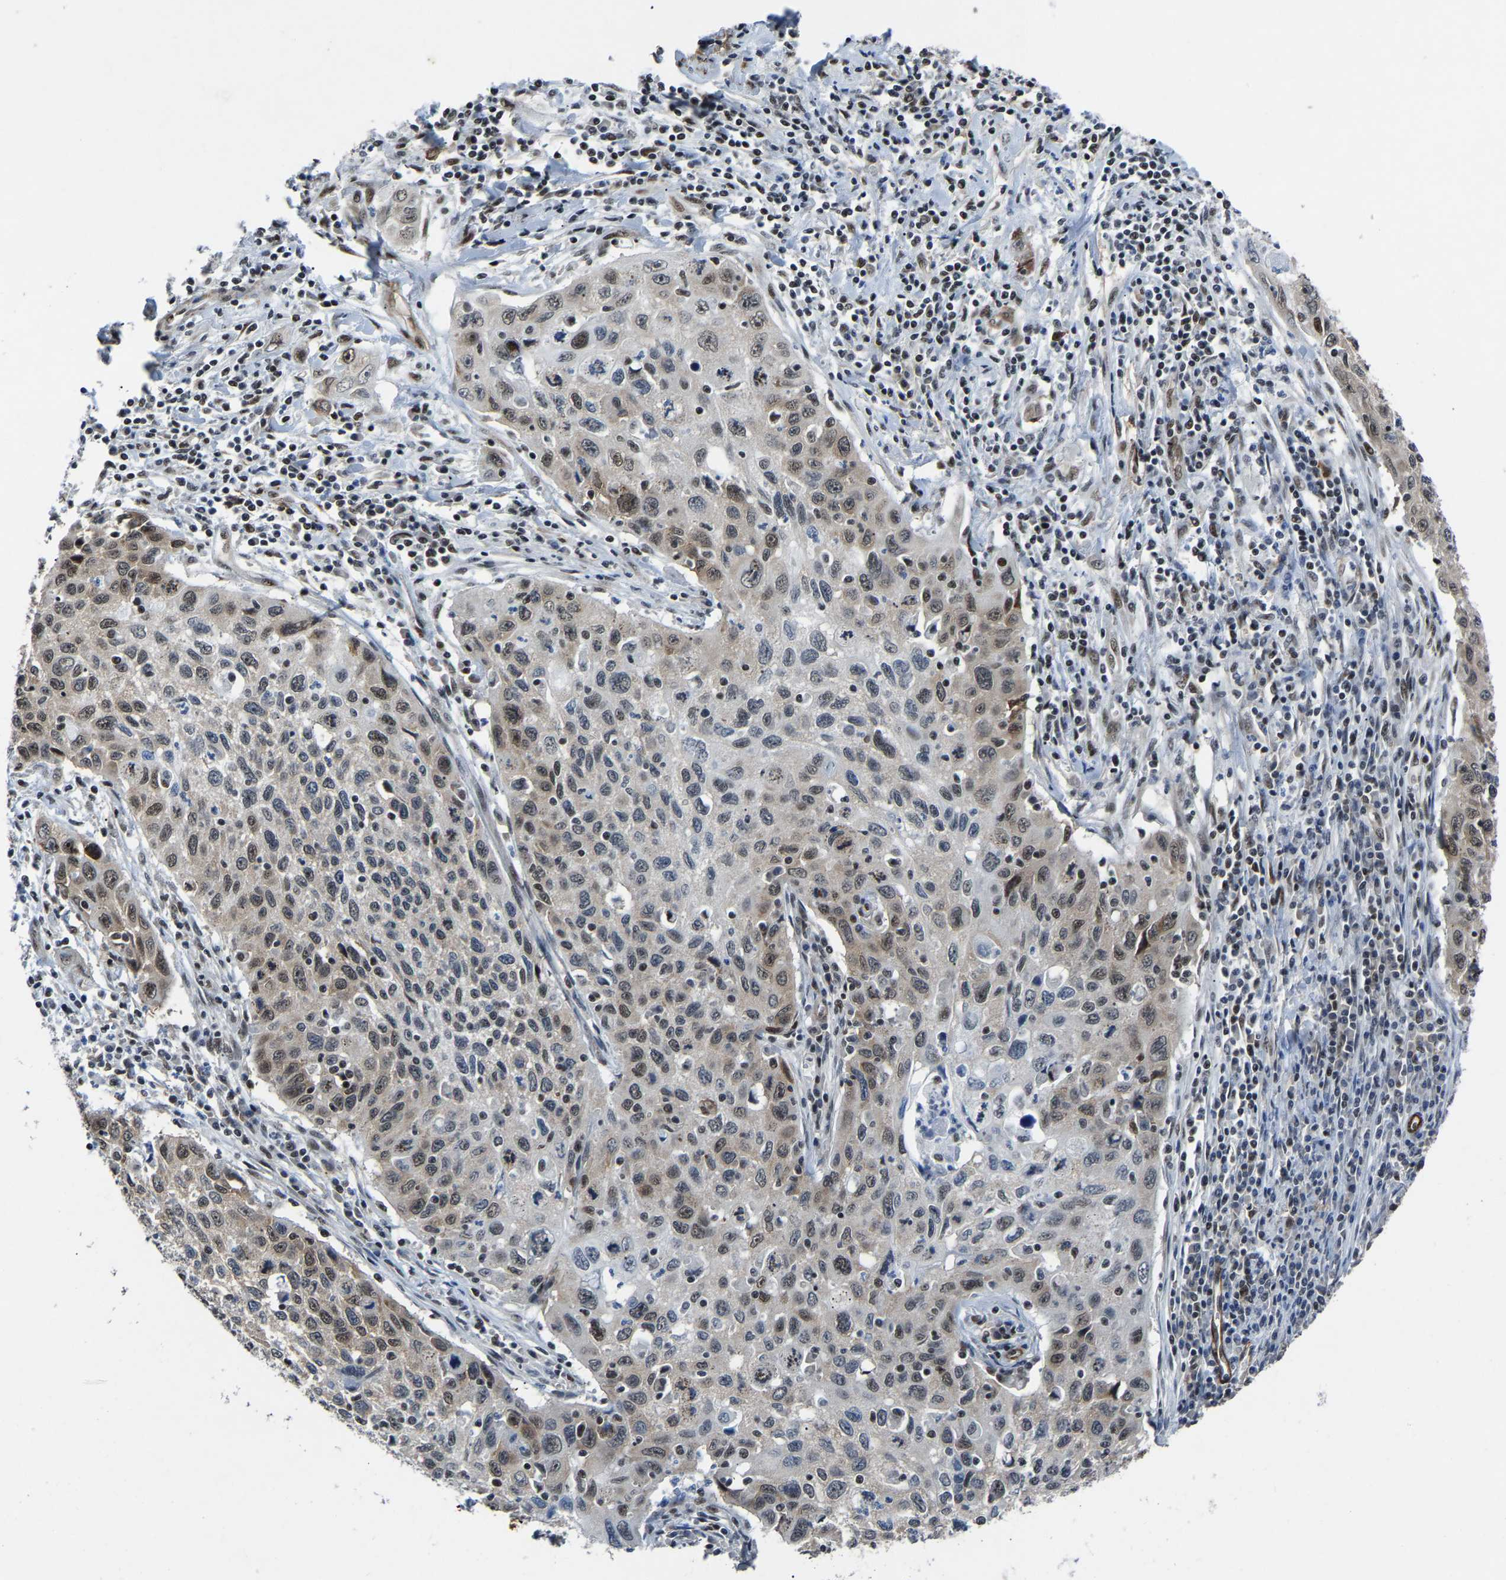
{"staining": {"intensity": "moderate", "quantity": "25%-75%", "location": "cytoplasmic/membranous,nuclear"}, "tissue": "cervical cancer", "cell_type": "Tumor cells", "image_type": "cancer", "snomed": [{"axis": "morphology", "description": "Squamous cell carcinoma, NOS"}, {"axis": "topography", "description": "Cervix"}], "caption": "Cervical squamous cell carcinoma stained for a protein (brown) shows moderate cytoplasmic/membranous and nuclear positive staining in approximately 25%-75% of tumor cells.", "gene": "DDX5", "patient": {"sex": "female", "age": 53}}